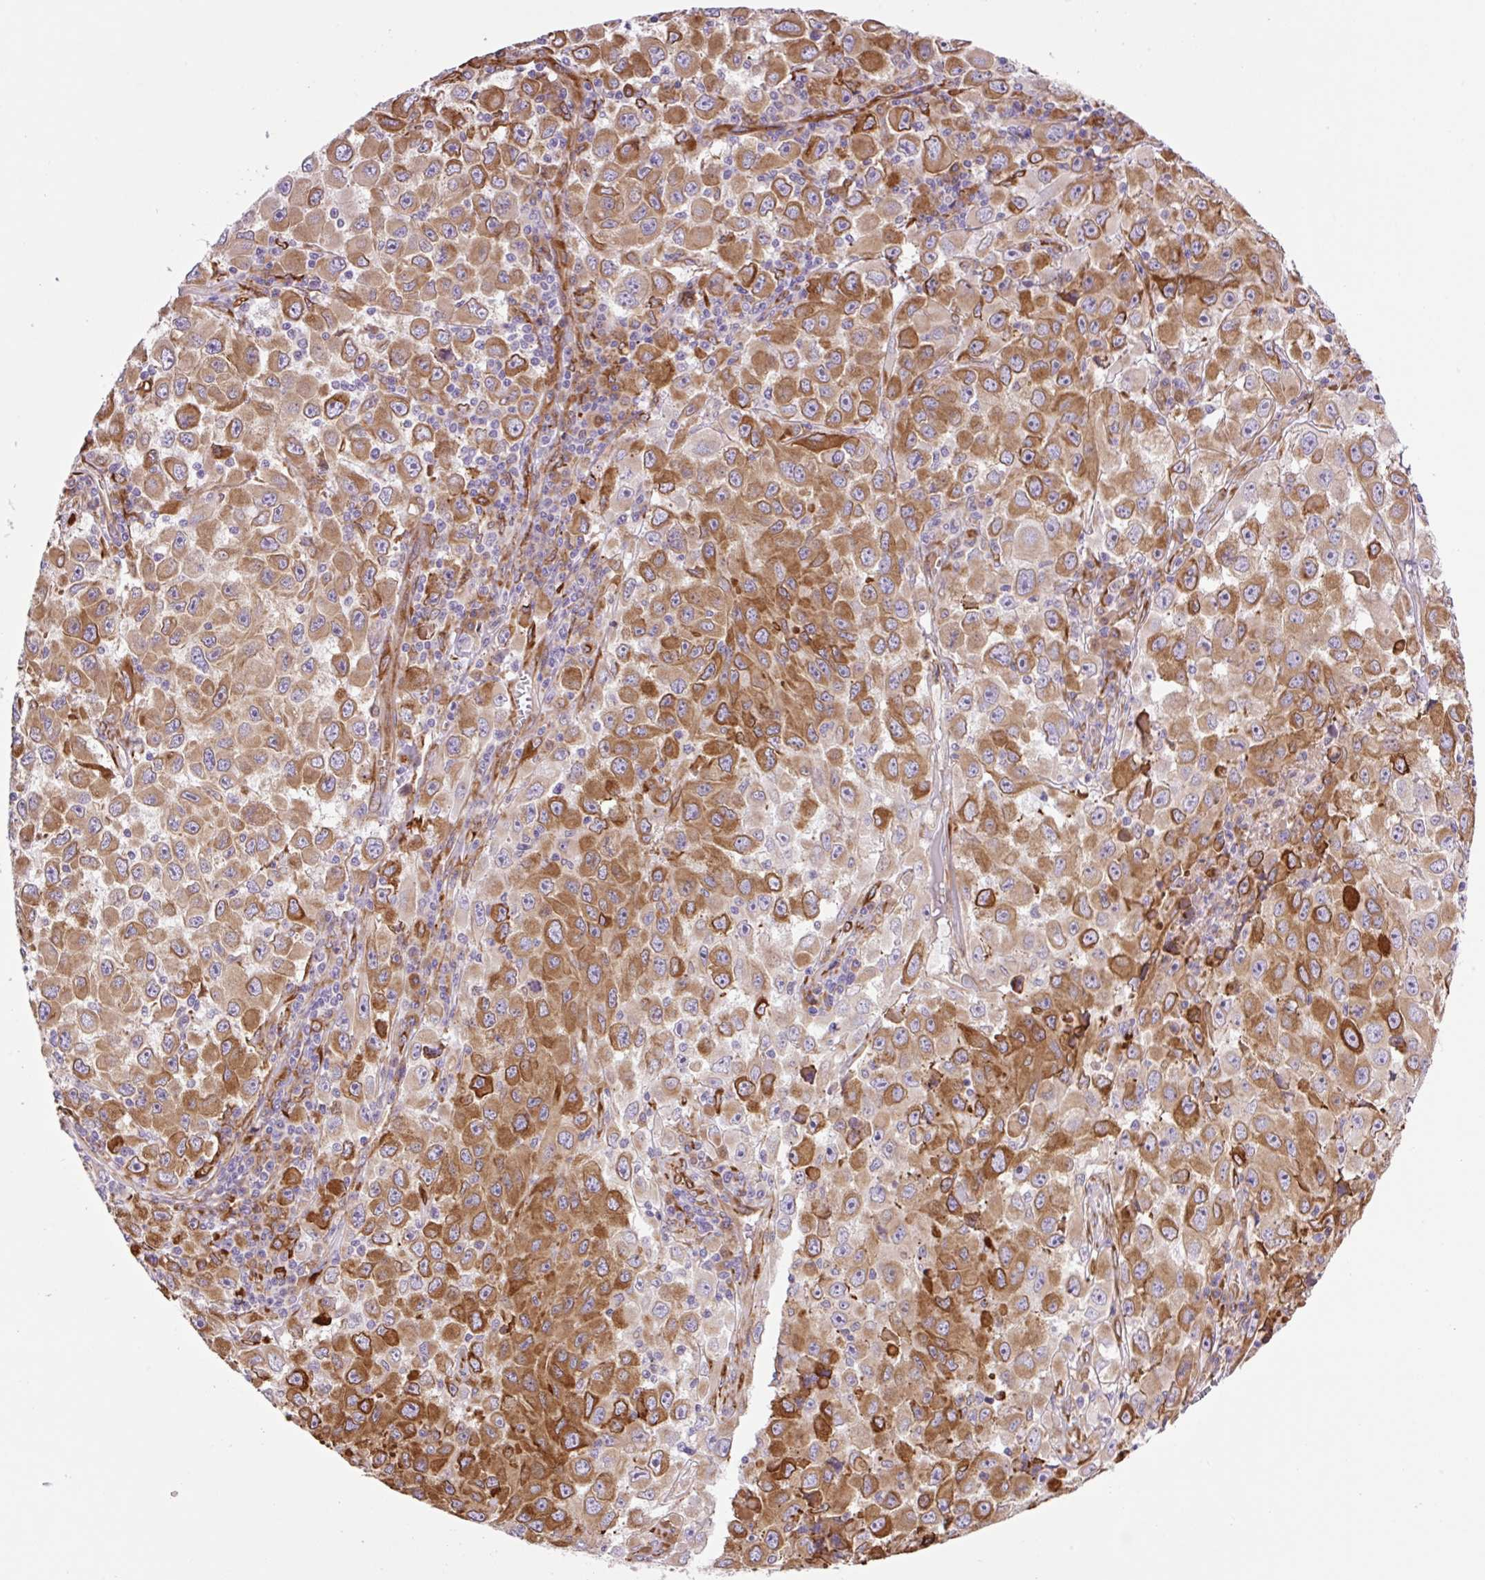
{"staining": {"intensity": "moderate", "quantity": ">75%", "location": "cytoplasmic/membranous"}, "tissue": "melanoma", "cell_type": "Tumor cells", "image_type": "cancer", "snomed": [{"axis": "morphology", "description": "Malignant melanoma, Metastatic site"}, {"axis": "topography", "description": "Lymph node"}], "caption": "A histopathology image of melanoma stained for a protein displays moderate cytoplasmic/membranous brown staining in tumor cells.", "gene": "RAB30", "patient": {"sex": "female", "age": 67}}